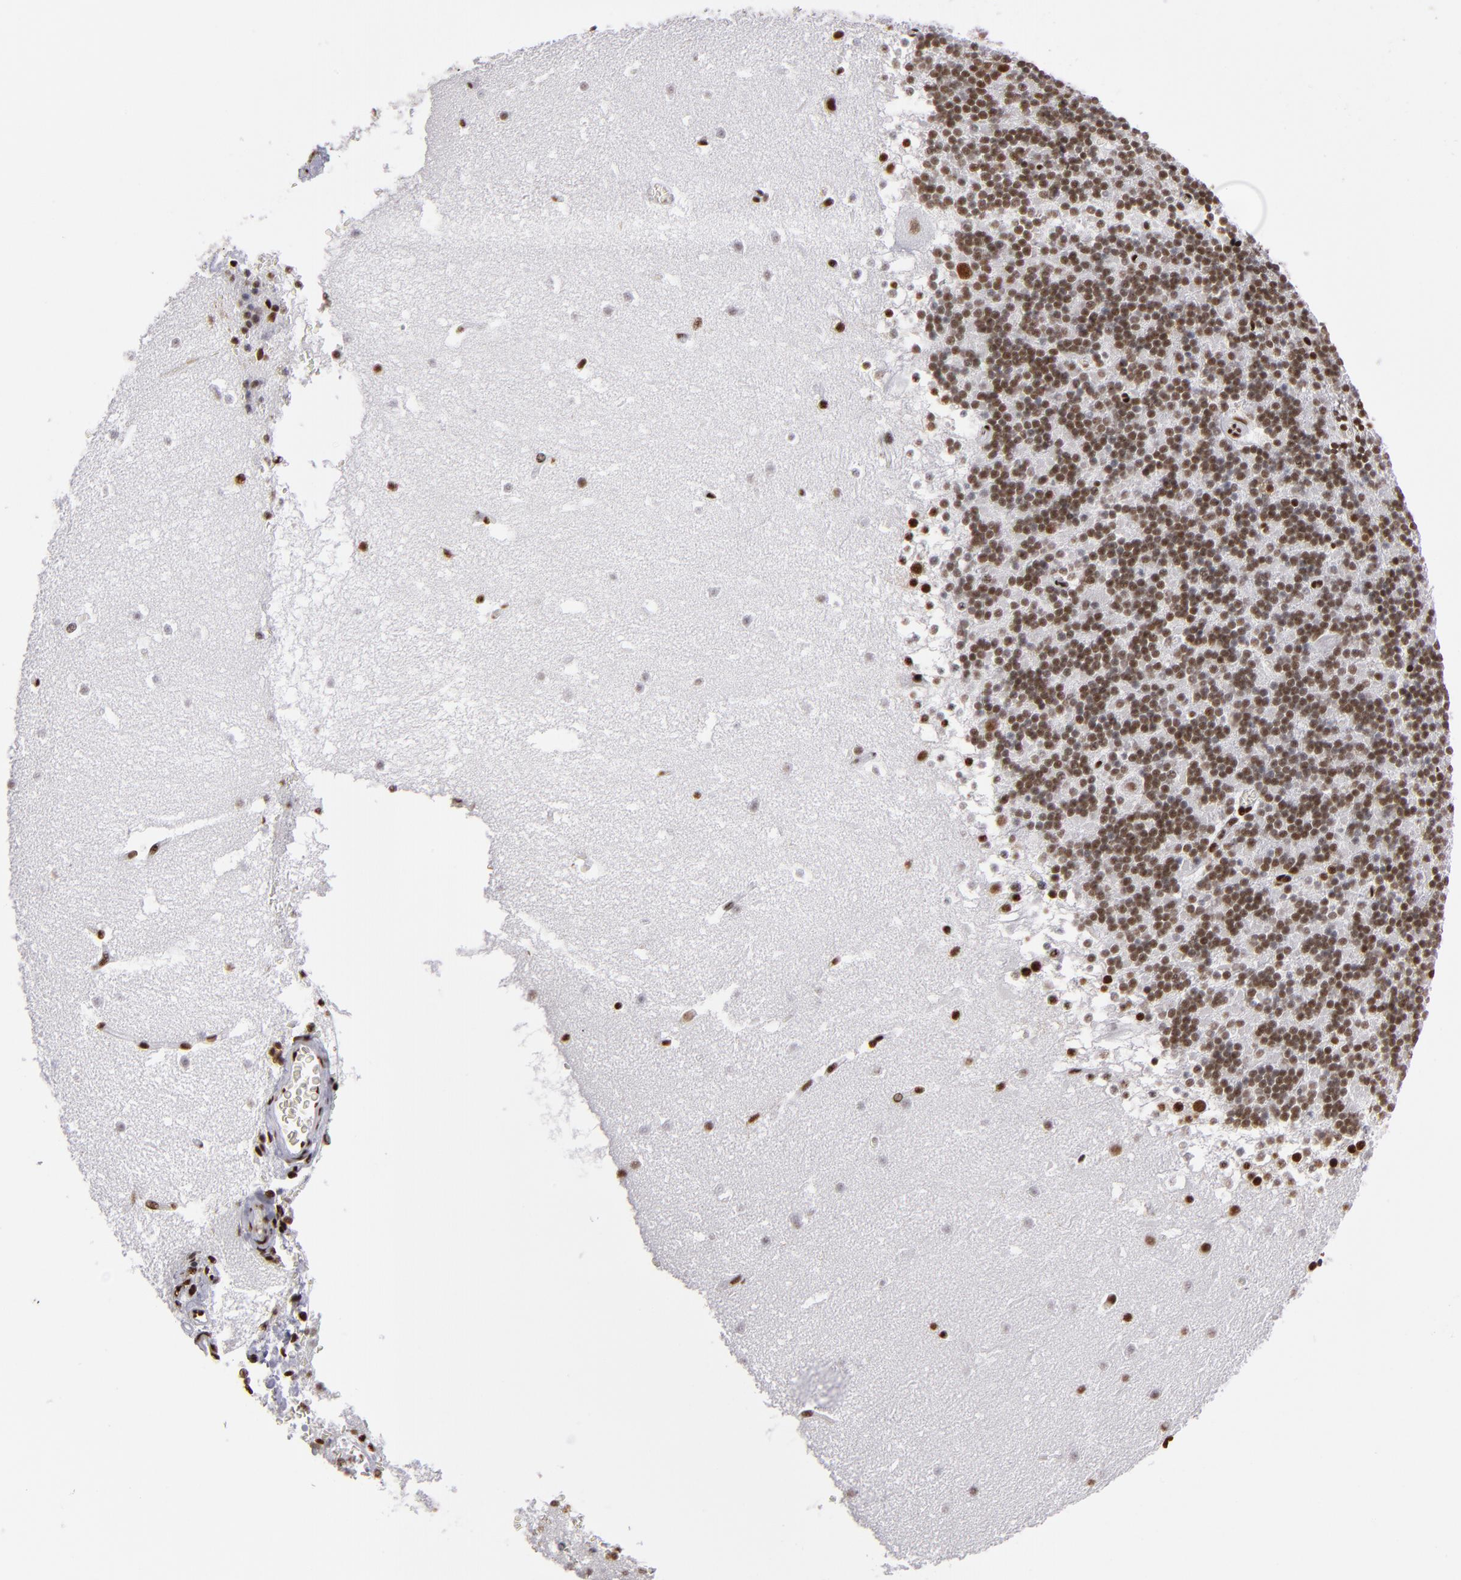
{"staining": {"intensity": "strong", "quantity": ">75%", "location": "nuclear"}, "tissue": "cerebellum", "cell_type": "Cells in granular layer", "image_type": "normal", "snomed": [{"axis": "morphology", "description": "Normal tissue, NOS"}, {"axis": "topography", "description": "Cerebellum"}], "caption": "Approximately >75% of cells in granular layer in unremarkable human cerebellum demonstrate strong nuclear protein expression as visualized by brown immunohistochemical staining.", "gene": "MRE11", "patient": {"sex": "male", "age": 45}}